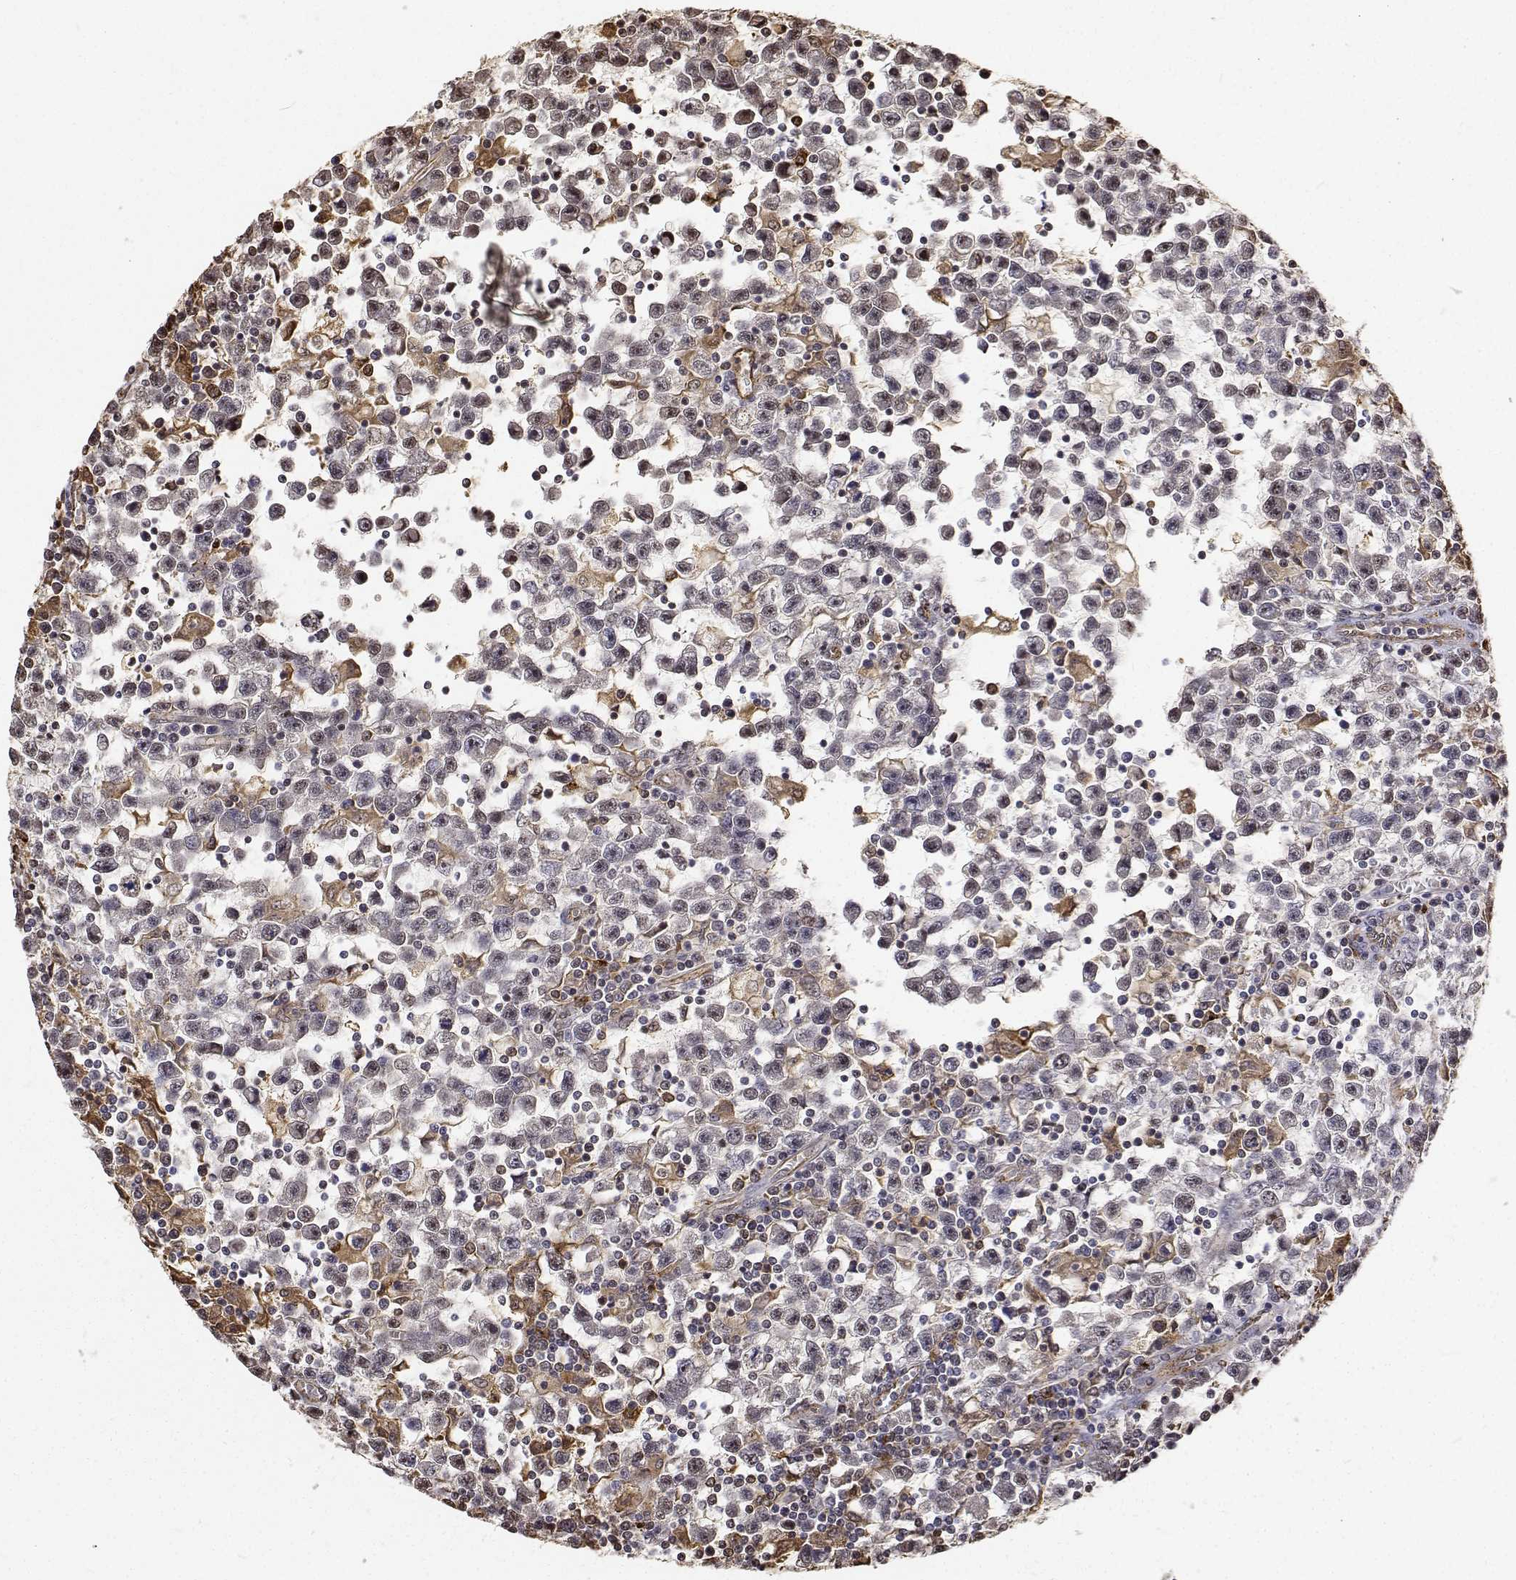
{"staining": {"intensity": "negative", "quantity": "none", "location": "none"}, "tissue": "testis cancer", "cell_type": "Tumor cells", "image_type": "cancer", "snomed": [{"axis": "morphology", "description": "Seminoma, NOS"}, {"axis": "topography", "description": "Testis"}], "caption": "Tumor cells show no significant staining in testis cancer (seminoma).", "gene": "PCID2", "patient": {"sex": "male", "age": 31}}